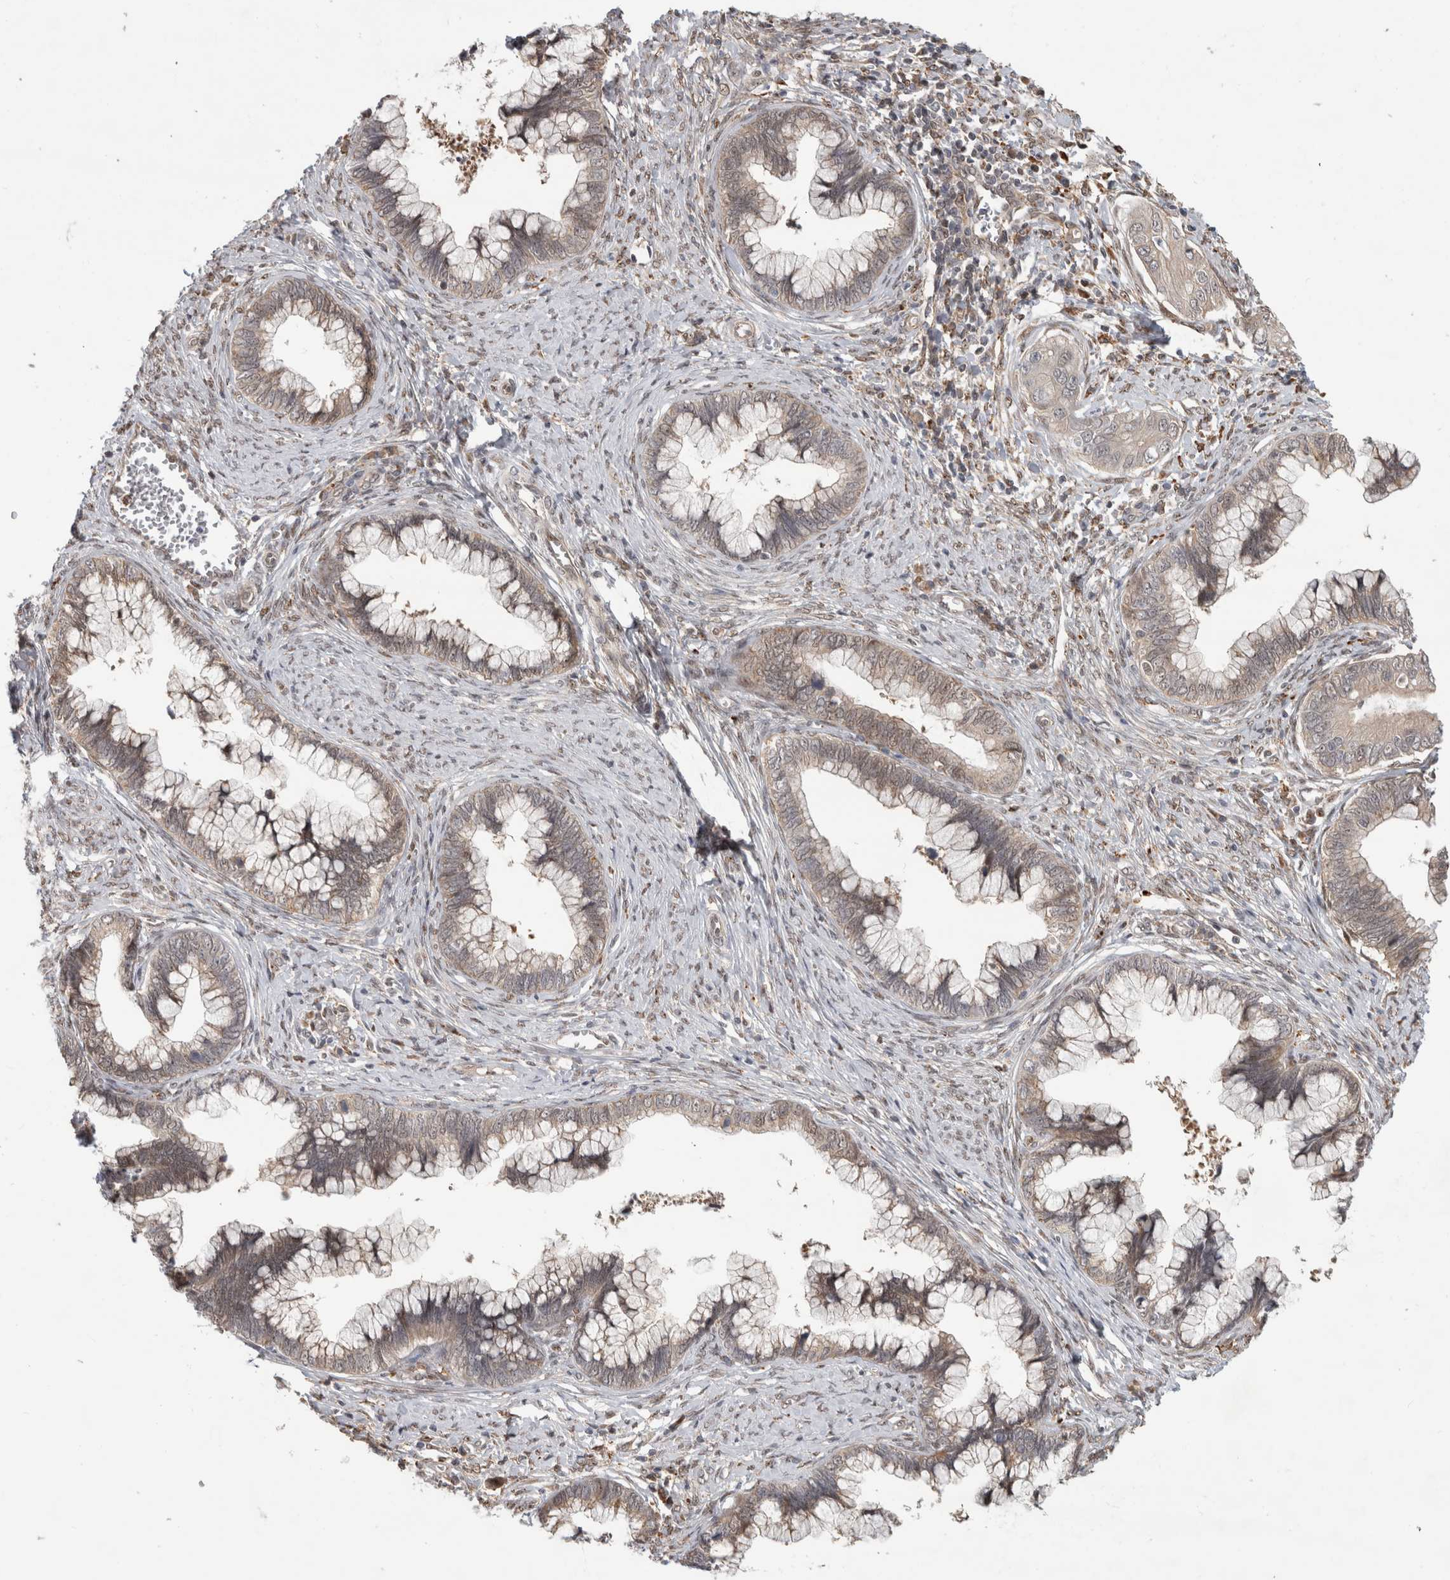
{"staining": {"intensity": "weak", "quantity": ">75%", "location": "cytoplasmic/membranous"}, "tissue": "cervical cancer", "cell_type": "Tumor cells", "image_type": "cancer", "snomed": [{"axis": "morphology", "description": "Adenocarcinoma, NOS"}, {"axis": "topography", "description": "Cervix"}], "caption": "Weak cytoplasmic/membranous expression for a protein is seen in about >75% of tumor cells of adenocarcinoma (cervical) using immunohistochemistry (IHC).", "gene": "NAB2", "patient": {"sex": "female", "age": 44}}